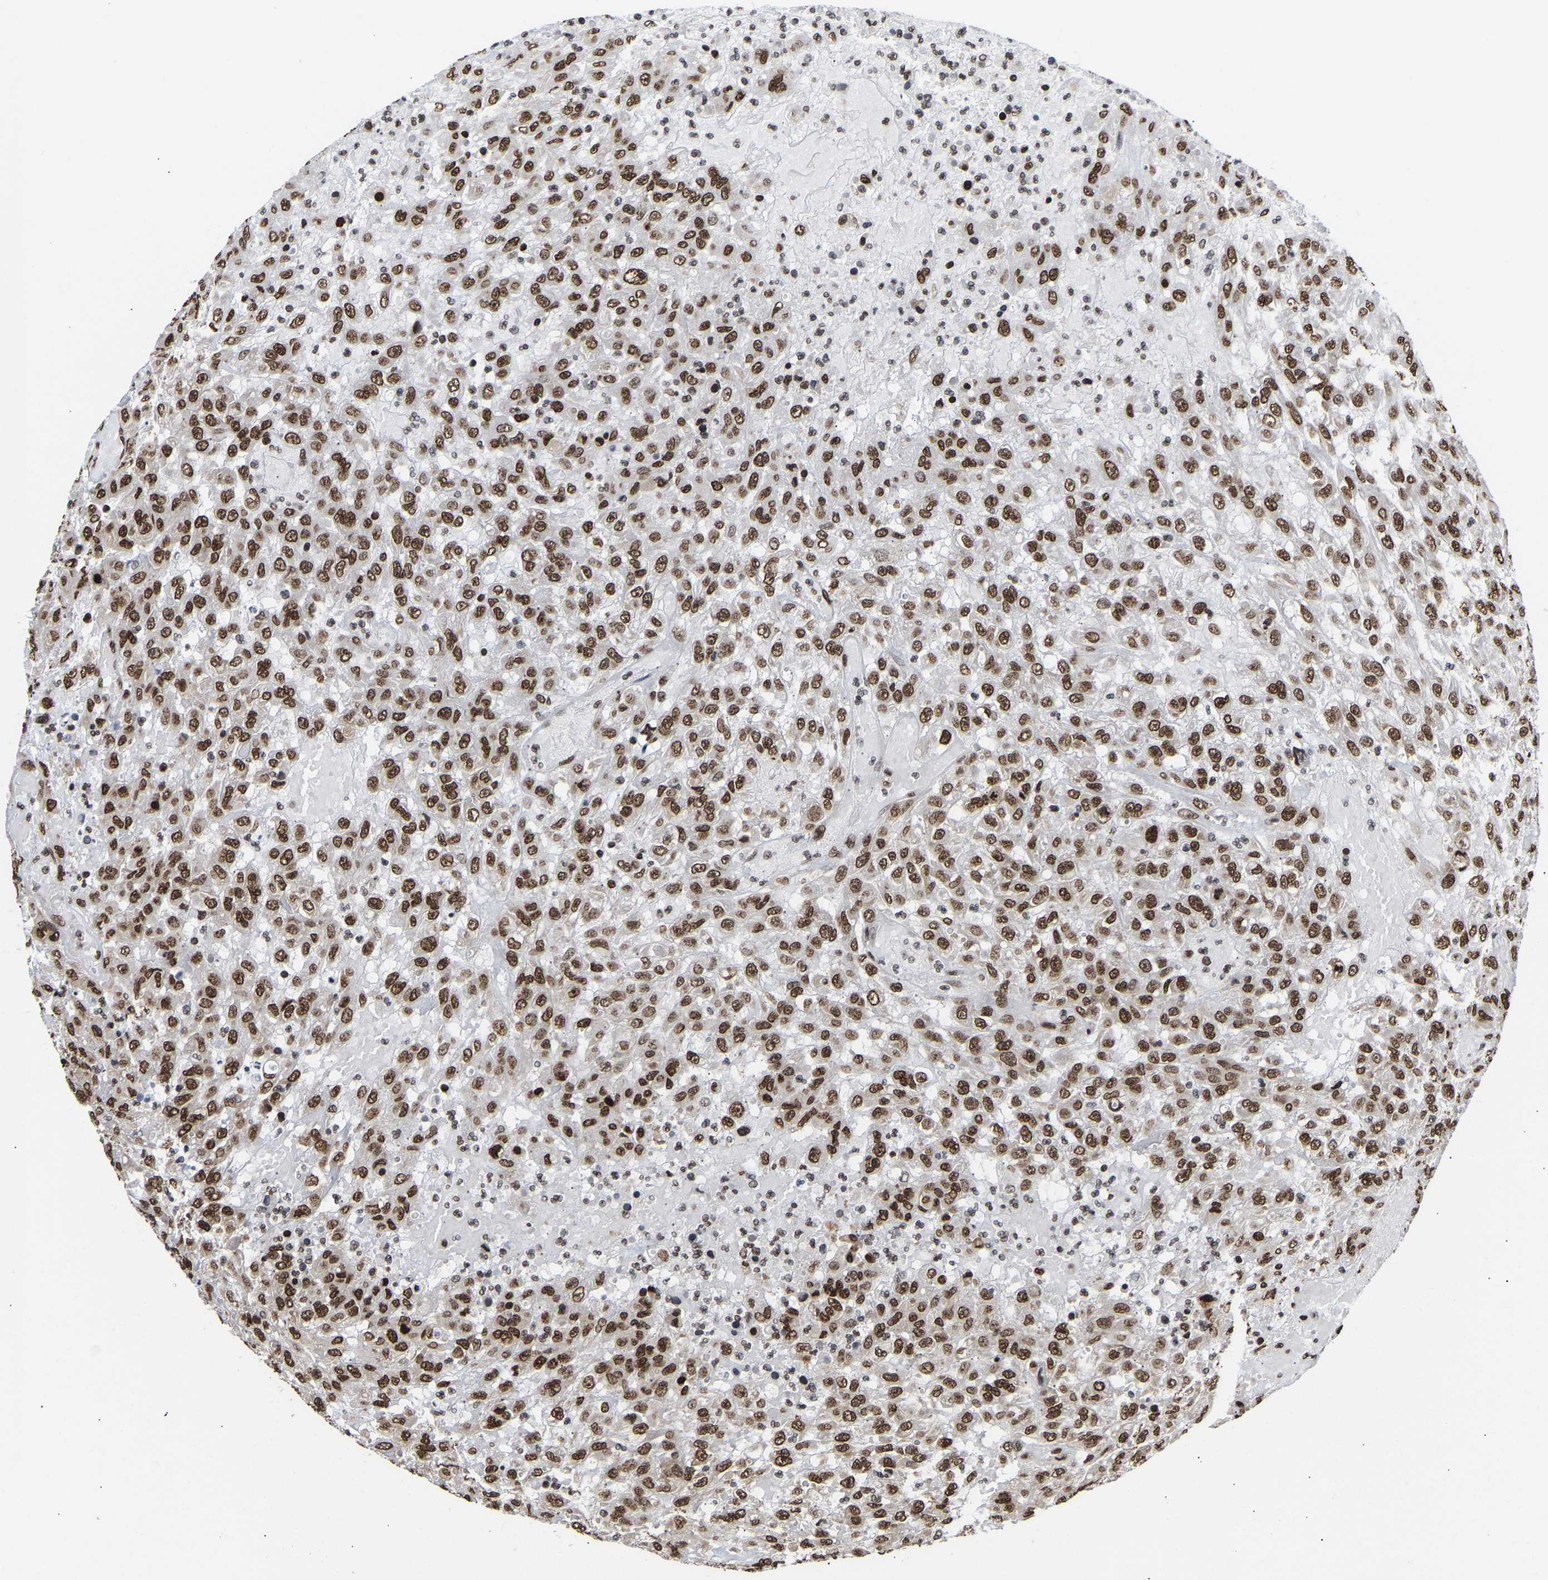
{"staining": {"intensity": "strong", "quantity": ">75%", "location": "nuclear"}, "tissue": "urothelial cancer", "cell_type": "Tumor cells", "image_type": "cancer", "snomed": [{"axis": "morphology", "description": "Urothelial carcinoma, High grade"}, {"axis": "topography", "description": "Urinary bladder"}], "caption": "Human urothelial cancer stained for a protein (brown) demonstrates strong nuclear positive positivity in about >75% of tumor cells.", "gene": "PSIP1", "patient": {"sex": "male", "age": 46}}